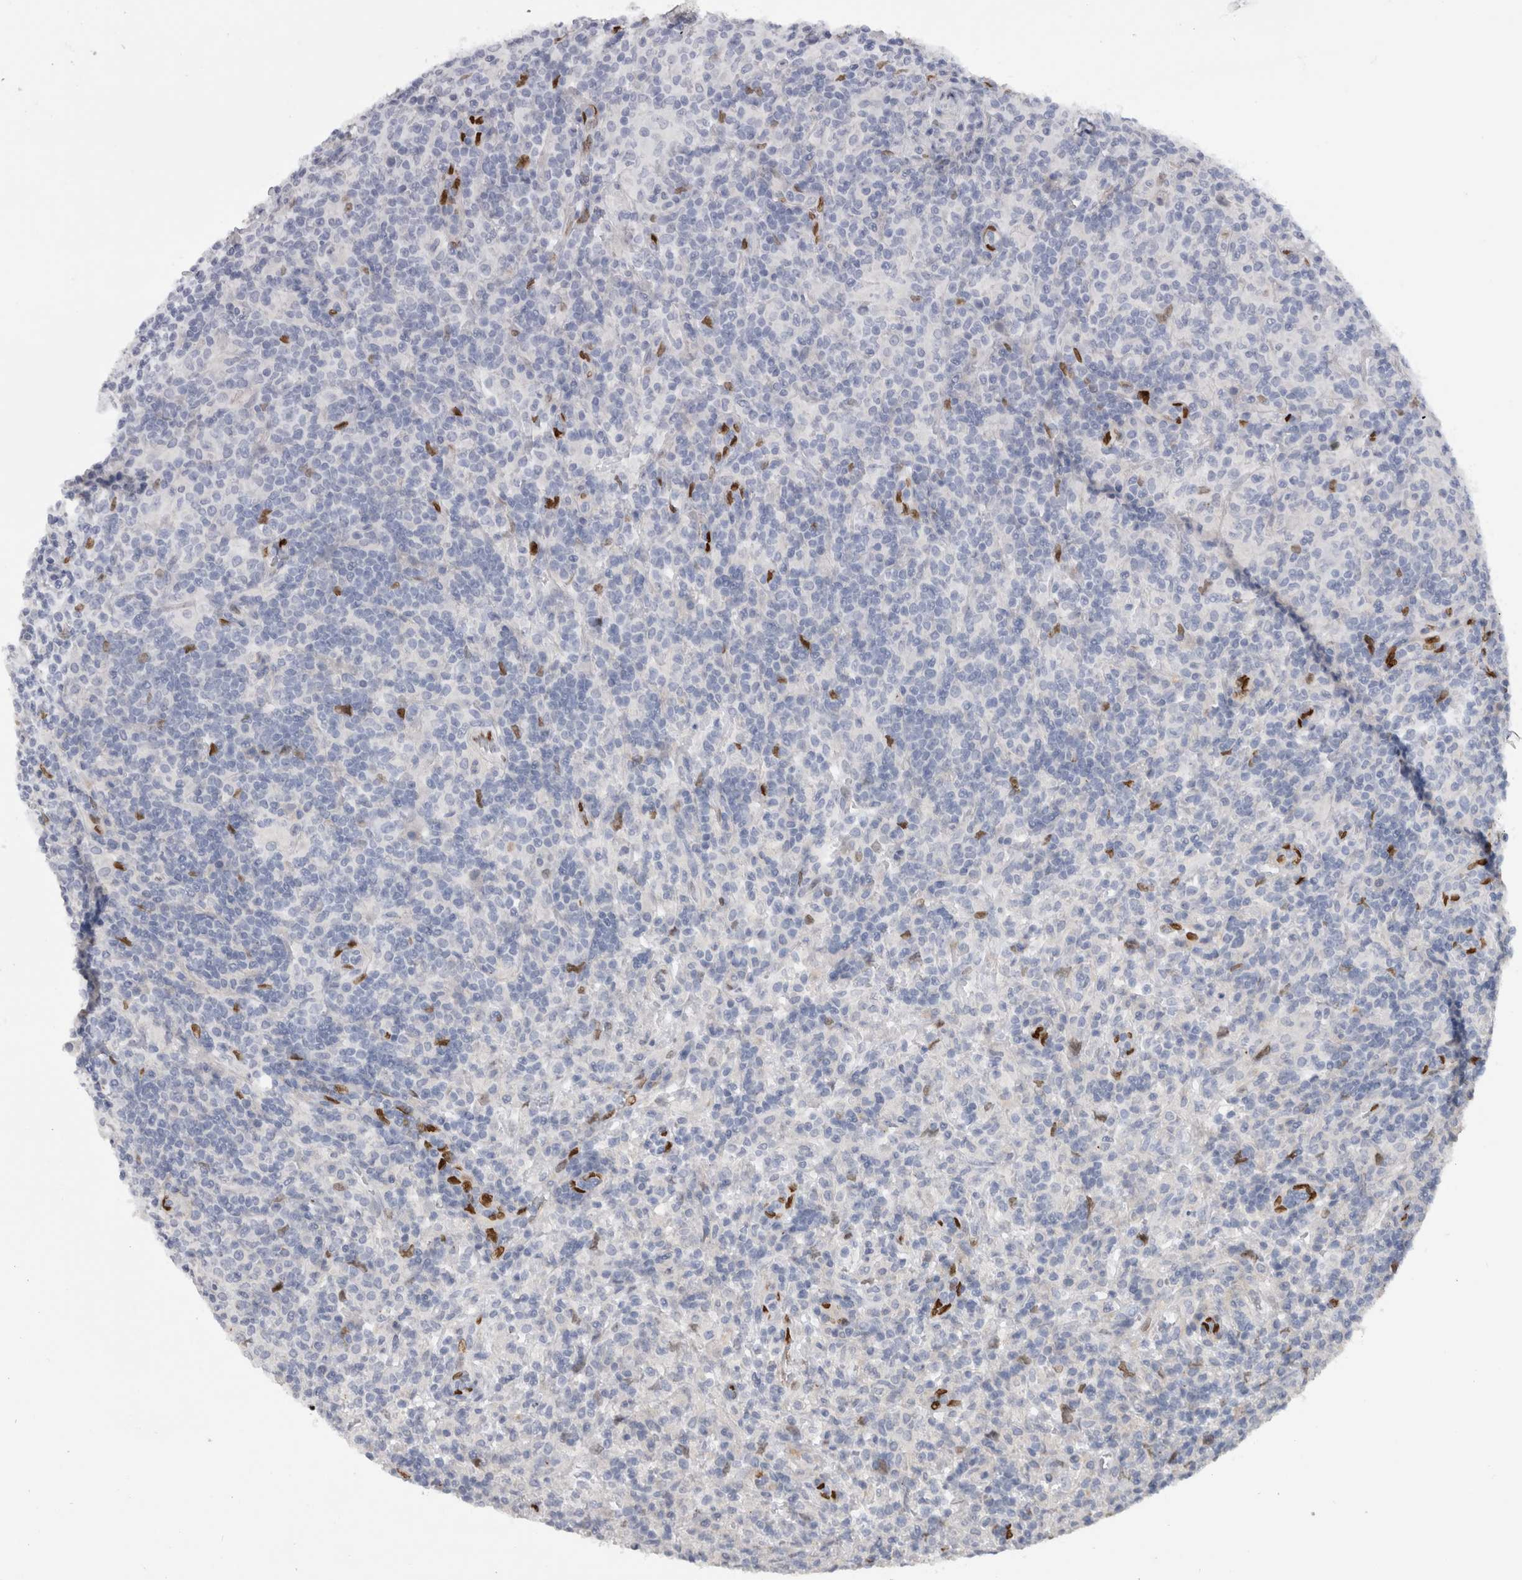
{"staining": {"intensity": "negative", "quantity": "none", "location": "none"}, "tissue": "lymphoma", "cell_type": "Tumor cells", "image_type": "cancer", "snomed": [{"axis": "morphology", "description": "Hodgkin's disease, NOS"}, {"axis": "topography", "description": "Lymph node"}], "caption": "Immunohistochemical staining of lymphoma displays no significant positivity in tumor cells.", "gene": "IL33", "patient": {"sex": "male", "age": 70}}